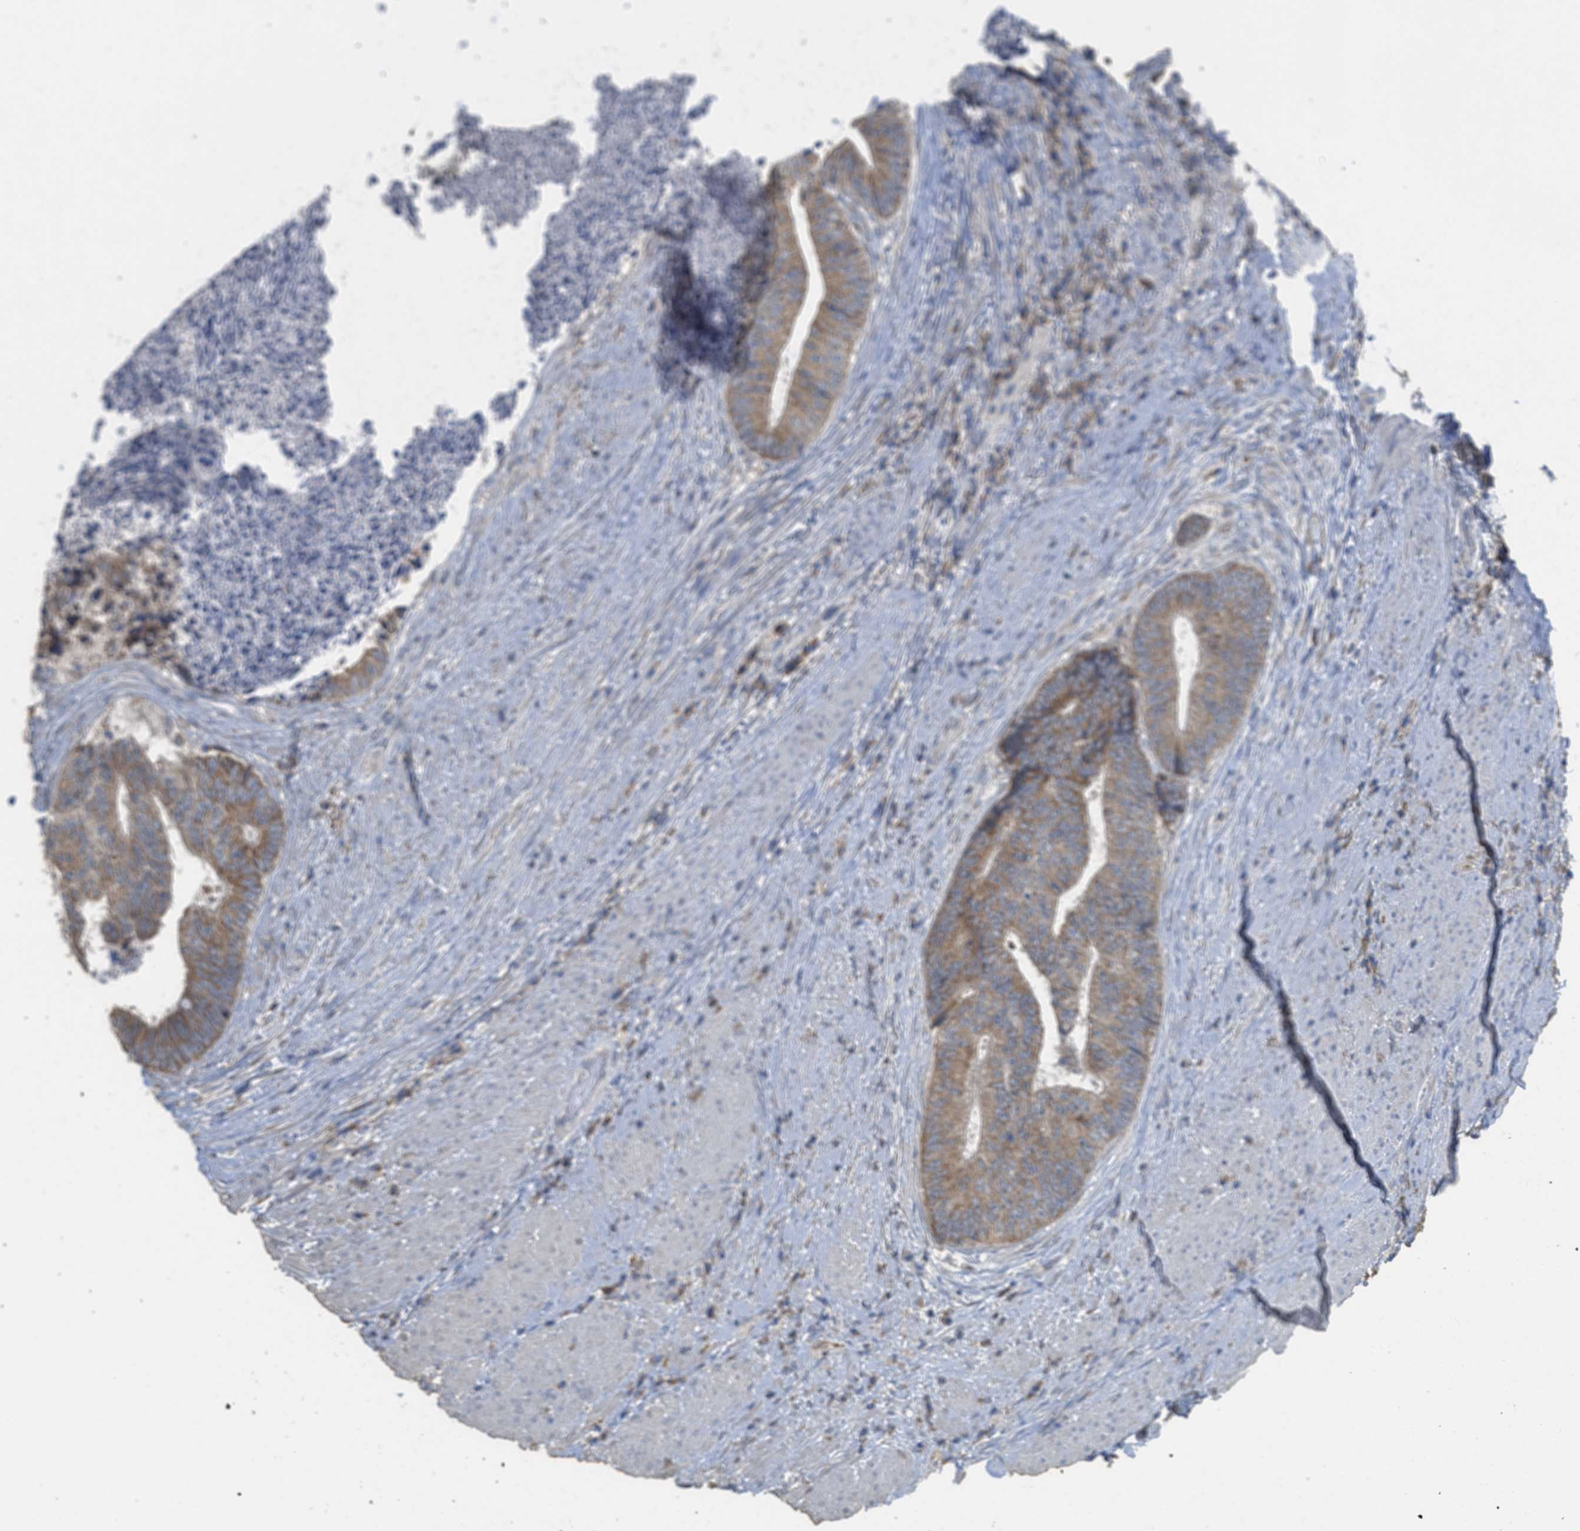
{"staining": {"intensity": "moderate", "quantity": ">75%", "location": "cytoplasmic/membranous"}, "tissue": "colorectal cancer", "cell_type": "Tumor cells", "image_type": "cancer", "snomed": [{"axis": "morphology", "description": "Adenocarcinoma, NOS"}, {"axis": "topography", "description": "Rectum"}], "caption": "Protein analysis of adenocarcinoma (colorectal) tissue displays moderate cytoplasmic/membranous staining in approximately >75% of tumor cells. The staining is performed using DAB brown chromogen to label protein expression. The nuclei are counter-stained blue using hematoxylin.", "gene": "SFXN2", "patient": {"sex": "male", "age": 72}}